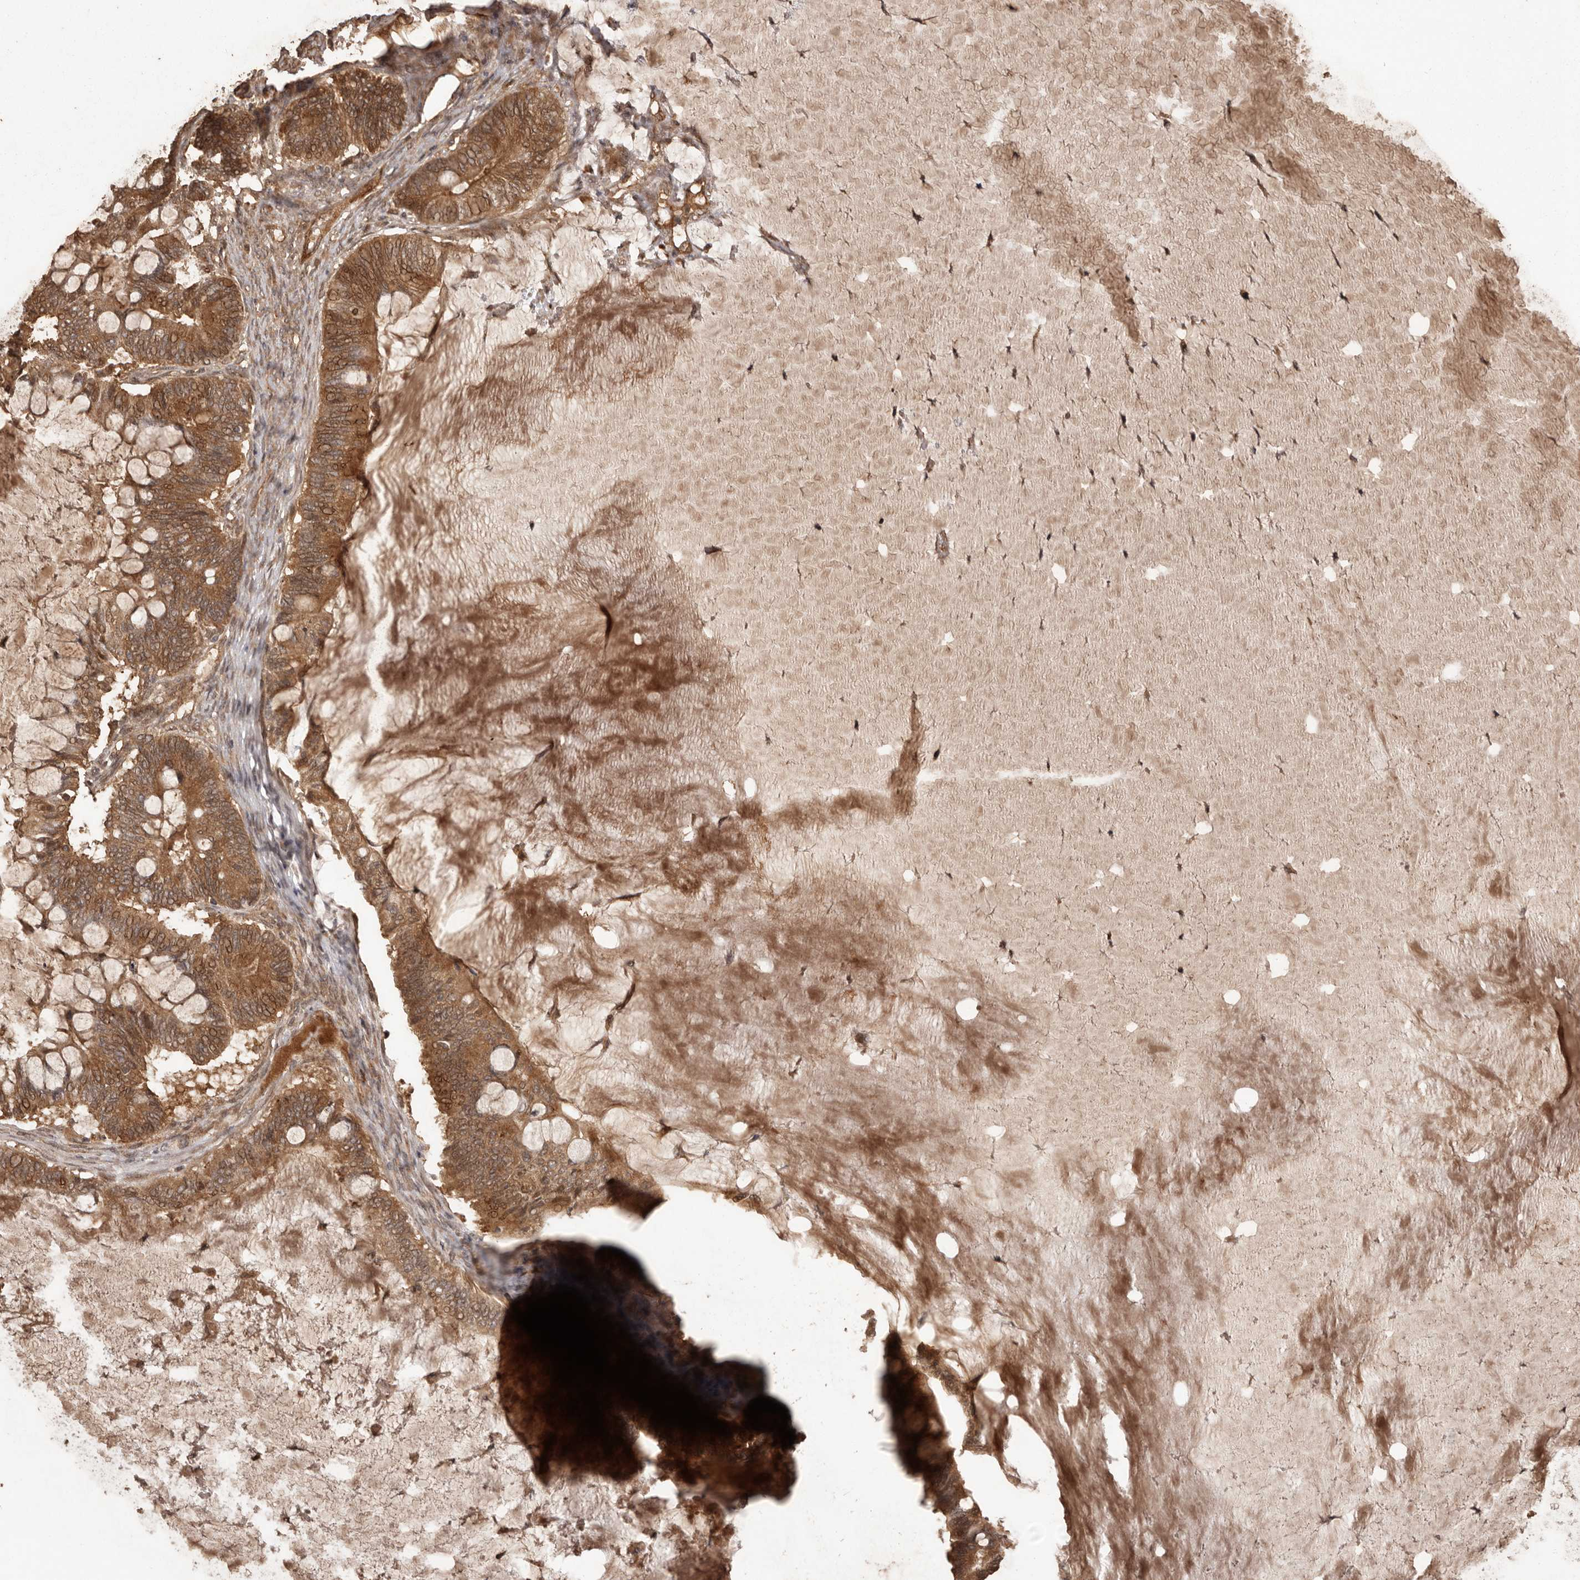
{"staining": {"intensity": "moderate", "quantity": ">75%", "location": "cytoplasmic/membranous,nuclear"}, "tissue": "ovarian cancer", "cell_type": "Tumor cells", "image_type": "cancer", "snomed": [{"axis": "morphology", "description": "Cystadenocarcinoma, mucinous, NOS"}, {"axis": "topography", "description": "Ovary"}], "caption": "Immunohistochemical staining of human ovarian mucinous cystadenocarcinoma exhibits moderate cytoplasmic/membranous and nuclear protein expression in approximately >75% of tumor cells.", "gene": "NUP43", "patient": {"sex": "female", "age": 61}}